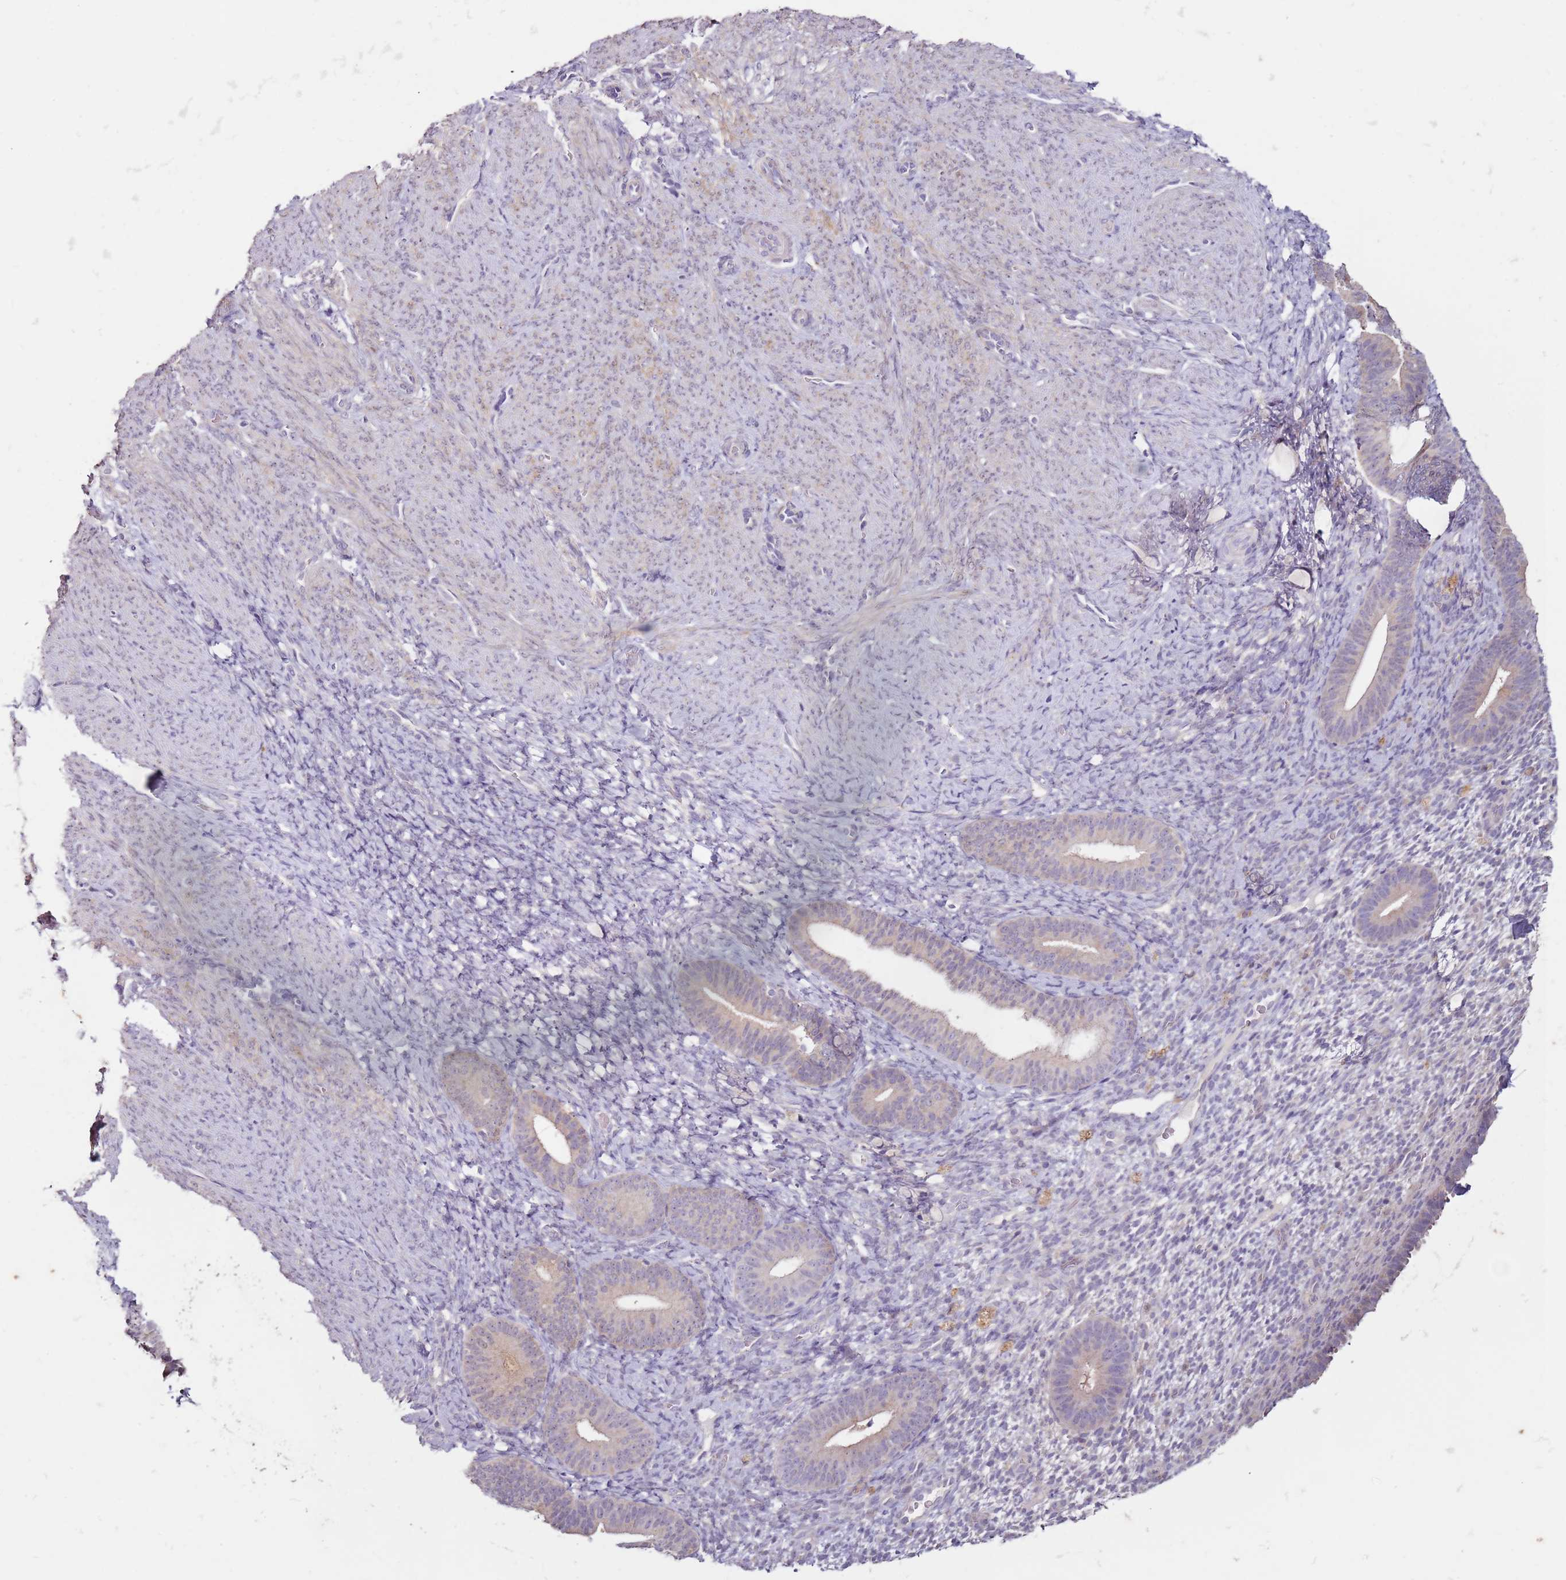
{"staining": {"intensity": "negative", "quantity": "none", "location": "none"}, "tissue": "endometrium", "cell_type": "Cells in endometrial stroma", "image_type": "normal", "snomed": [{"axis": "morphology", "description": "Normal tissue, NOS"}, {"axis": "topography", "description": "Endometrium"}], "caption": "High power microscopy histopathology image of an immunohistochemistry micrograph of benign endometrium, revealing no significant expression in cells in endometrial stroma. The staining is performed using DAB (3,3'-diaminobenzidine) brown chromogen with nuclei counter-stained in using hematoxylin.", "gene": "MDH1", "patient": {"sex": "female", "age": 65}}